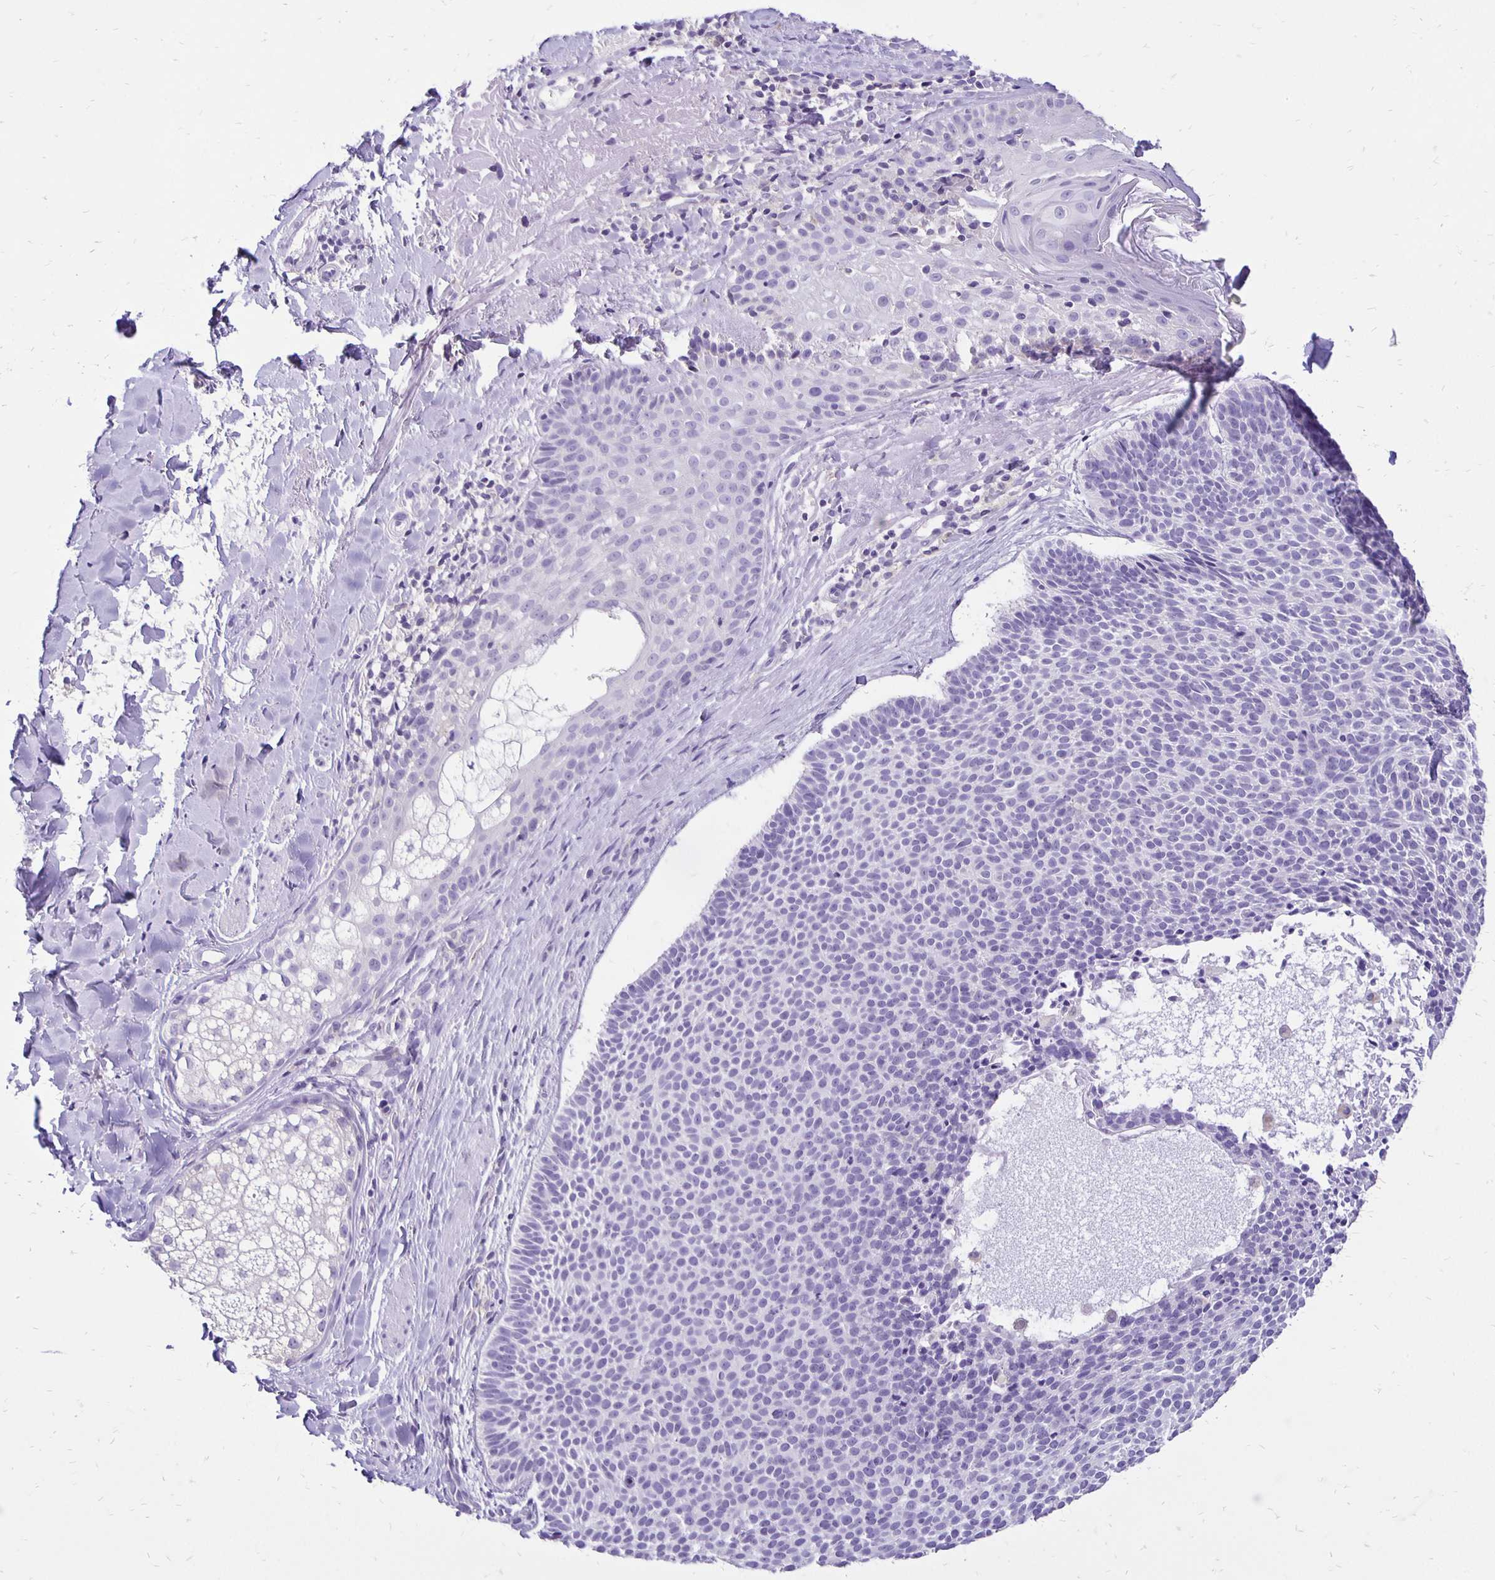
{"staining": {"intensity": "negative", "quantity": "none", "location": "none"}, "tissue": "skin cancer", "cell_type": "Tumor cells", "image_type": "cancer", "snomed": [{"axis": "morphology", "description": "Basal cell carcinoma"}, {"axis": "topography", "description": "Skin"}], "caption": "This is an immunohistochemistry photomicrograph of basal cell carcinoma (skin). There is no staining in tumor cells.", "gene": "ANKRD45", "patient": {"sex": "male", "age": 82}}